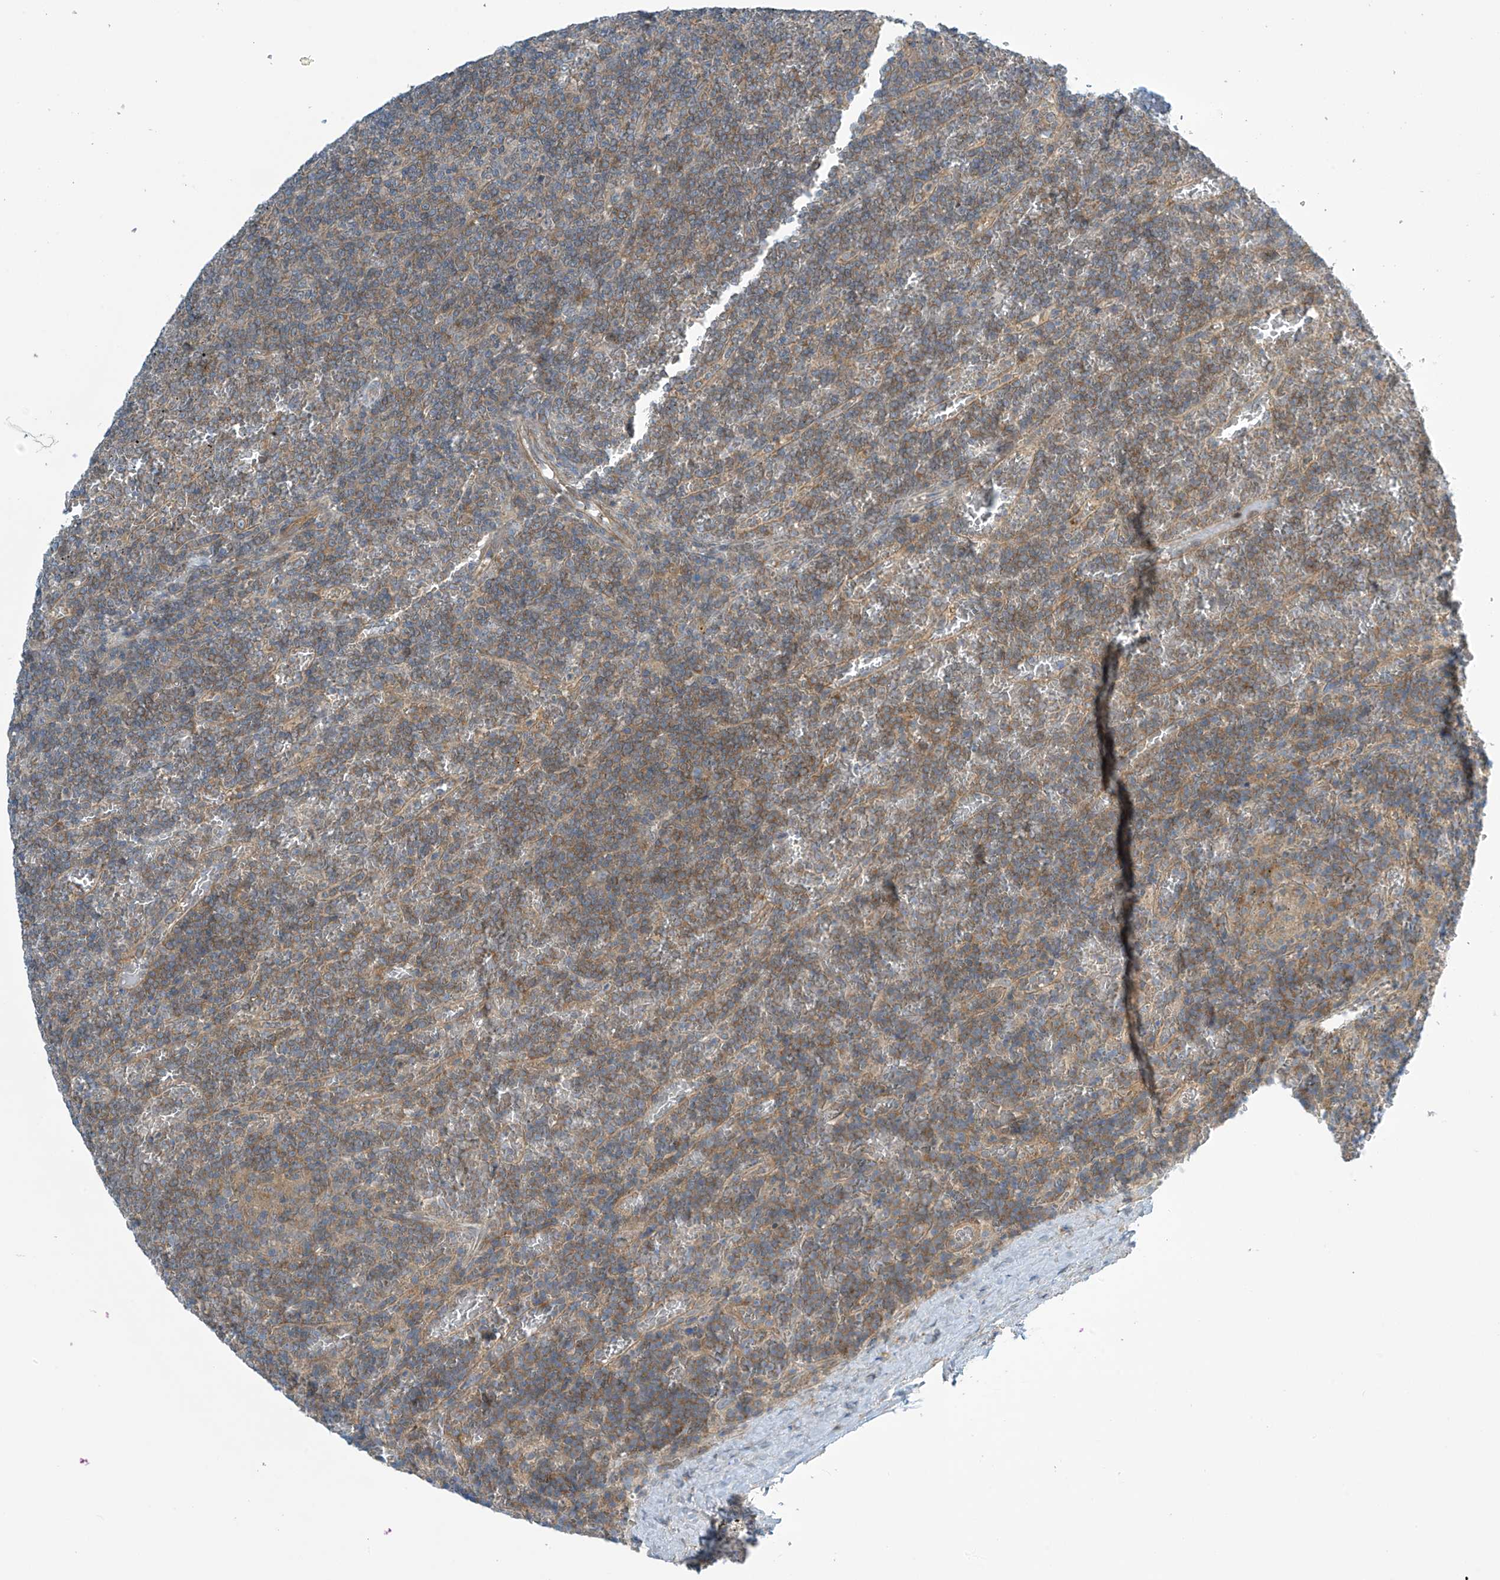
{"staining": {"intensity": "weak", "quantity": "25%-75%", "location": "cytoplasmic/membranous"}, "tissue": "lymphoma", "cell_type": "Tumor cells", "image_type": "cancer", "snomed": [{"axis": "morphology", "description": "Malignant lymphoma, non-Hodgkin's type, Low grade"}, {"axis": "topography", "description": "Spleen"}], "caption": "Immunohistochemical staining of low-grade malignant lymphoma, non-Hodgkin's type demonstrates low levels of weak cytoplasmic/membranous protein positivity in approximately 25%-75% of tumor cells. (brown staining indicates protein expression, while blue staining denotes nuclei).", "gene": "FSD1L", "patient": {"sex": "female", "age": 19}}